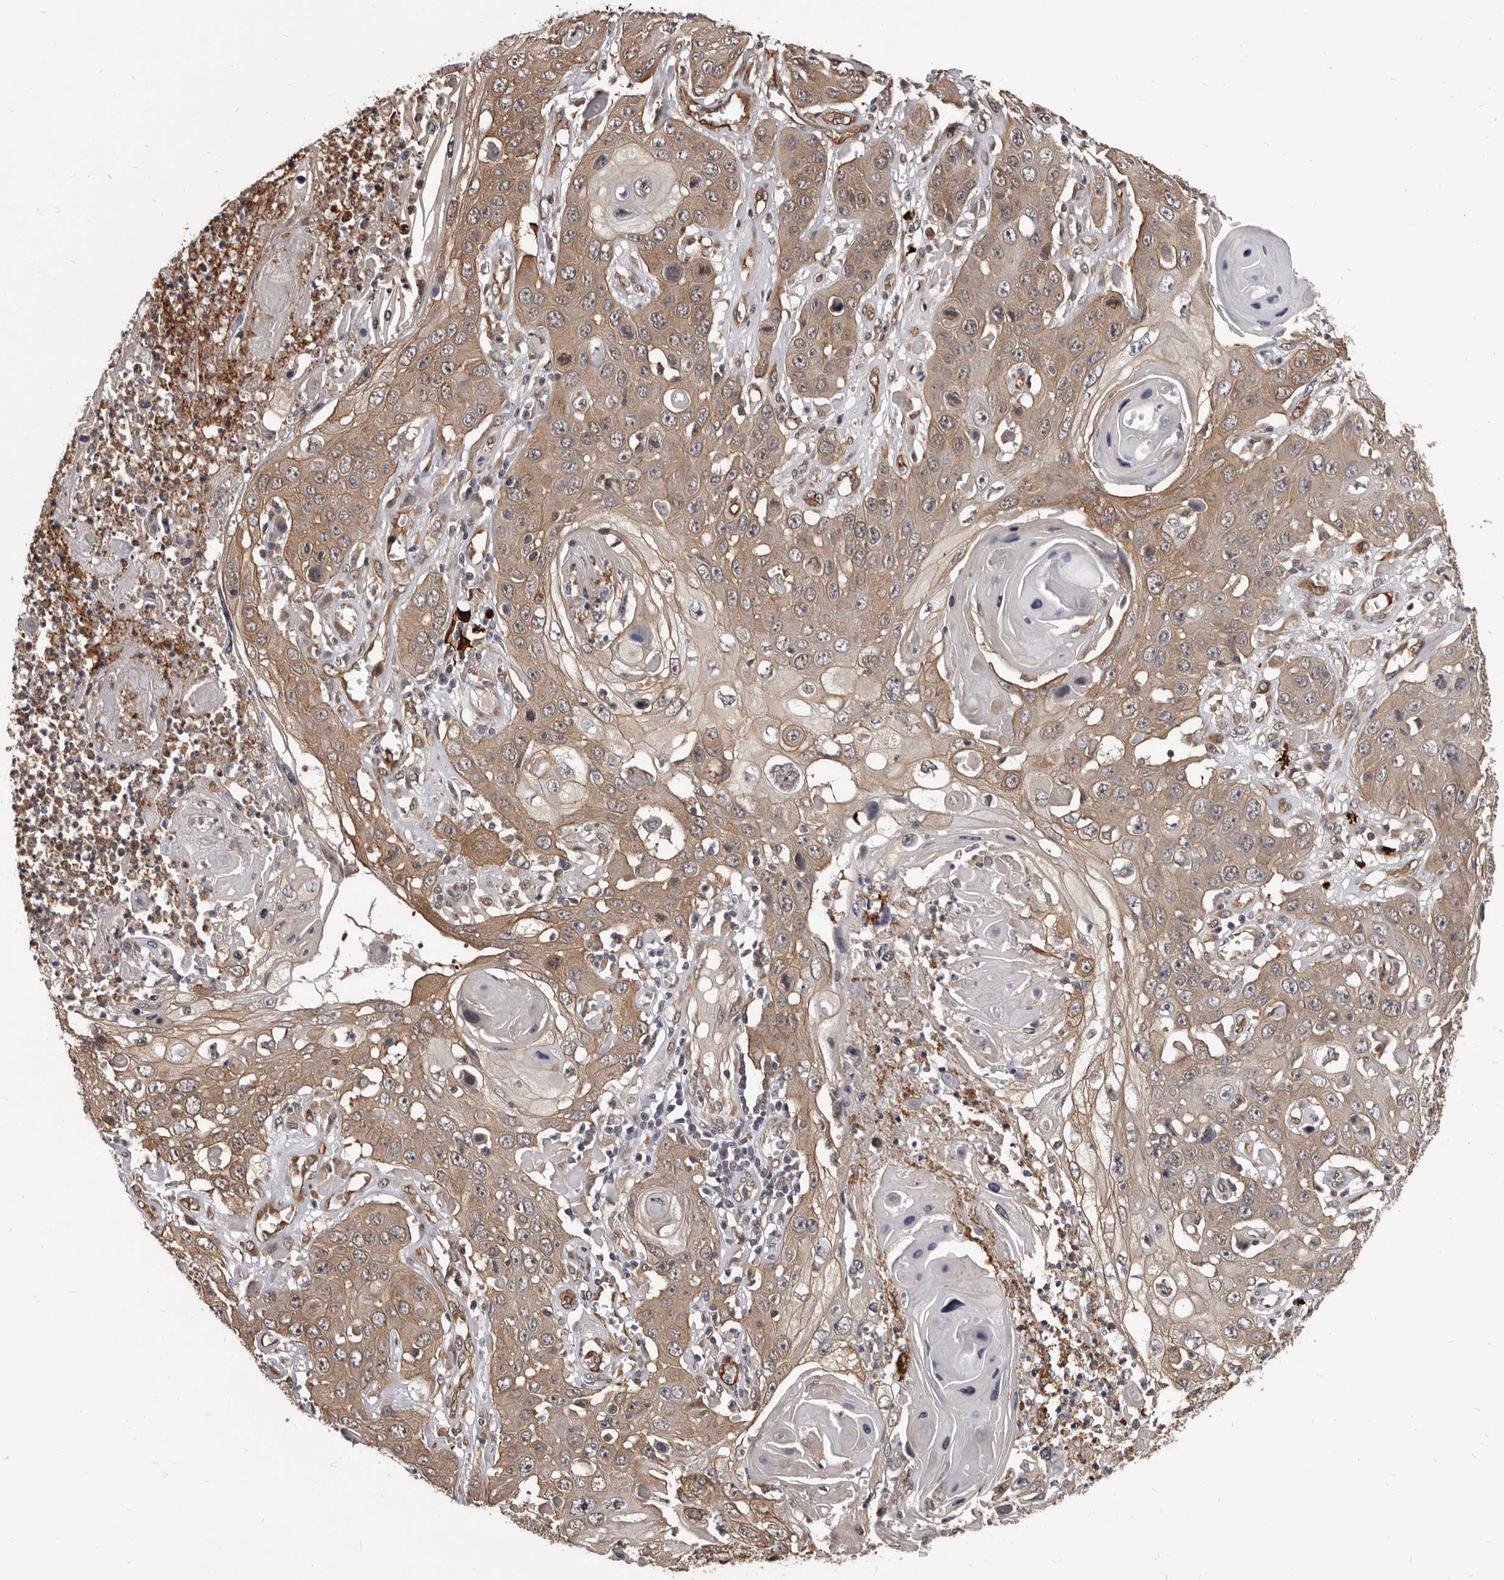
{"staining": {"intensity": "weak", "quantity": ">75%", "location": "cytoplasmic/membranous"}, "tissue": "skin cancer", "cell_type": "Tumor cells", "image_type": "cancer", "snomed": [{"axis": "morphology", "description": "Squamous cell carcinoma, NOS"}, {"axis": "topography", "description": "Skin"}], "caption": "Immunohistochemistry (IHC) of skin squamous cell carcinoma demonstrates low levels of weak cytoplasmic/membranous positivity in about >75% of tumor cells.", "gene": "ADAMTS20", "patient": {"sex": "male", "age": 55}}